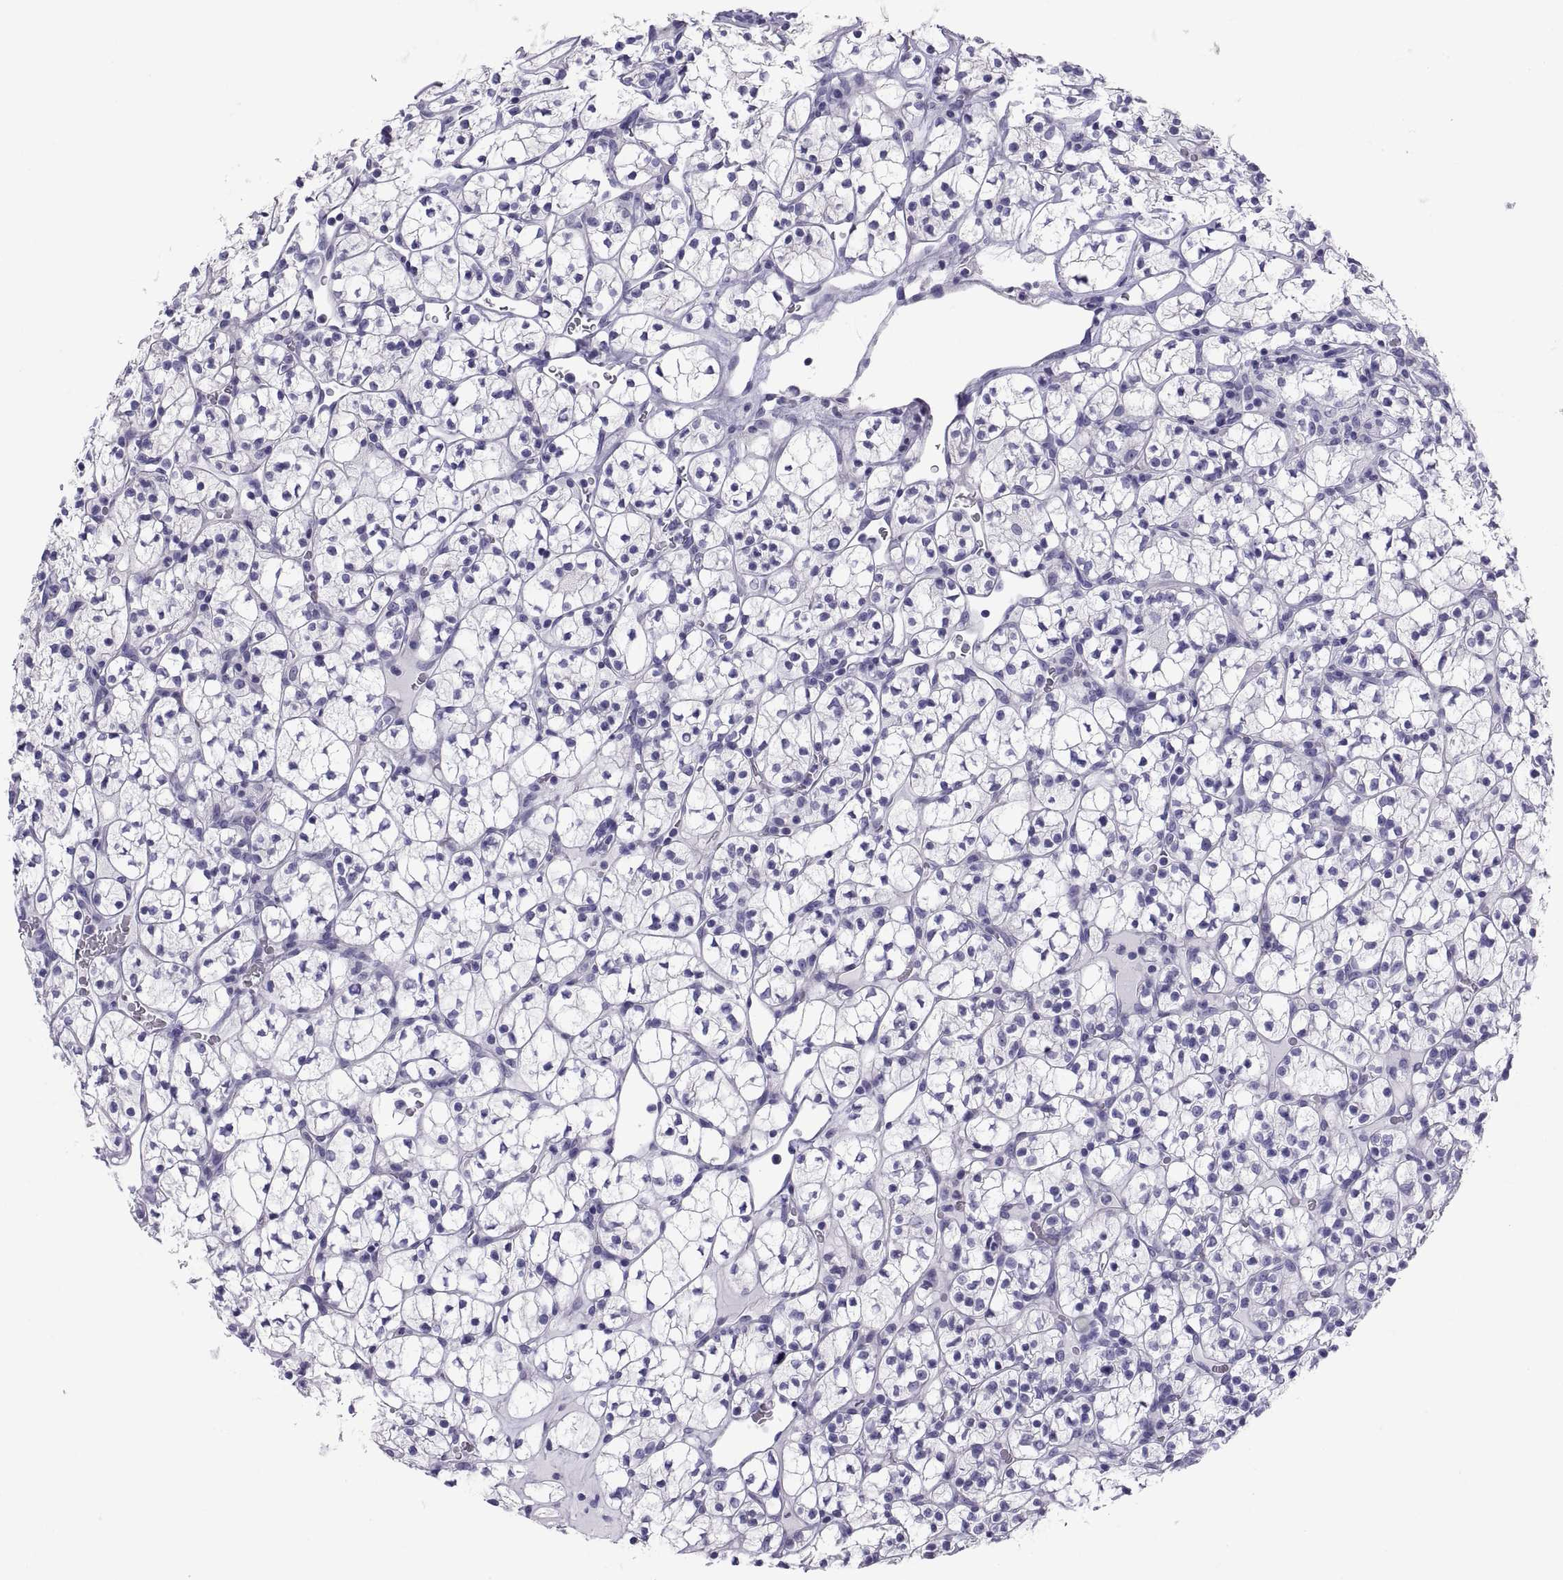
{"staining": {"intensity": "negative", "quantity": "none", "location": "none"}, "tissue": "renal cancer", "cell_type": "Tumor cells", "image_type": "cancer", "snomed": [{"axis": "morphology", "description": "Adenocarcinoma, NOS"}, {"axis": "topography", "description": "Kidney"}], "caption": "High magnification brightfield microscopy of adenocarcinoma (renal) stained with DAB (brown) and counterstained with hematoxylin (blue): tumor cells show no significant staining.", "gene": "RNASE12", "patient": {"sex": "female", "age": 89}}